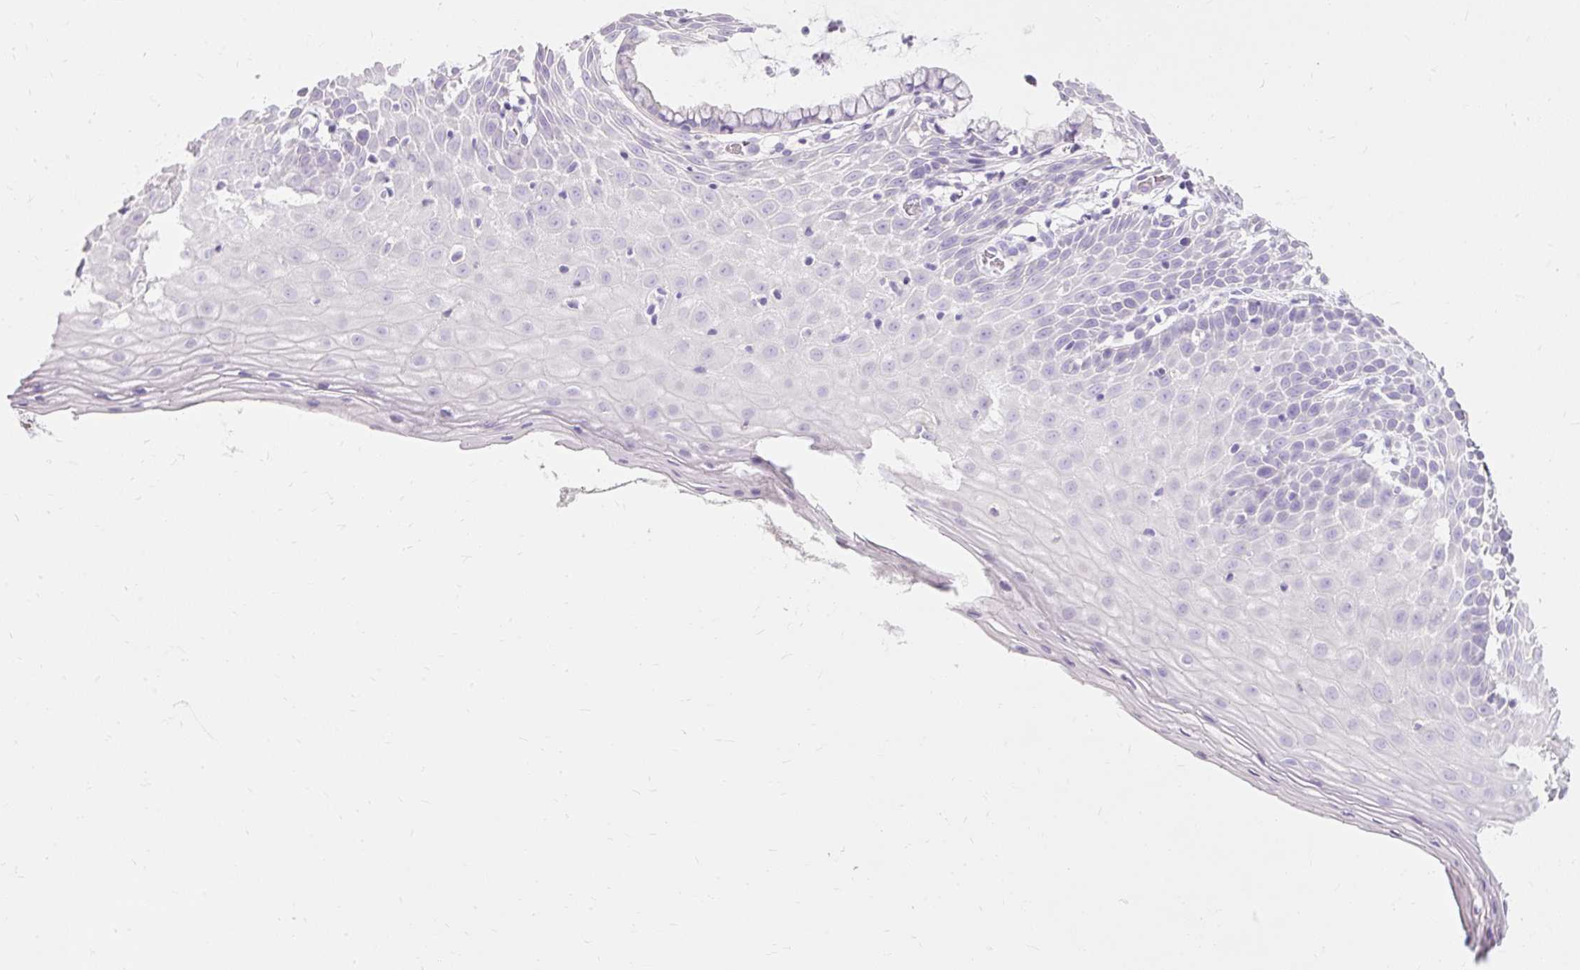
{"staining": {"intensity": "negative", "quantity": "none", "location": "none"}, "tissue": "cervix", "cell_type": "Glandular cells", "image_type": "normal", "snomed": [{"axis": "morphology", "description": "Normal tissue, NOS"}, {"axis": "topography", "description": "Cervix"}], "caption": "Glandular cells are negative for protein expression in normal human cervix. Brightfield microscopy of IHC stained with DAB (3,3'-diaminobenzidine) (brown) and hematoxylin (blue), captured at high magnification.", "gene": "TMEM213", "patient": {"sex": "female", "age": 36}}